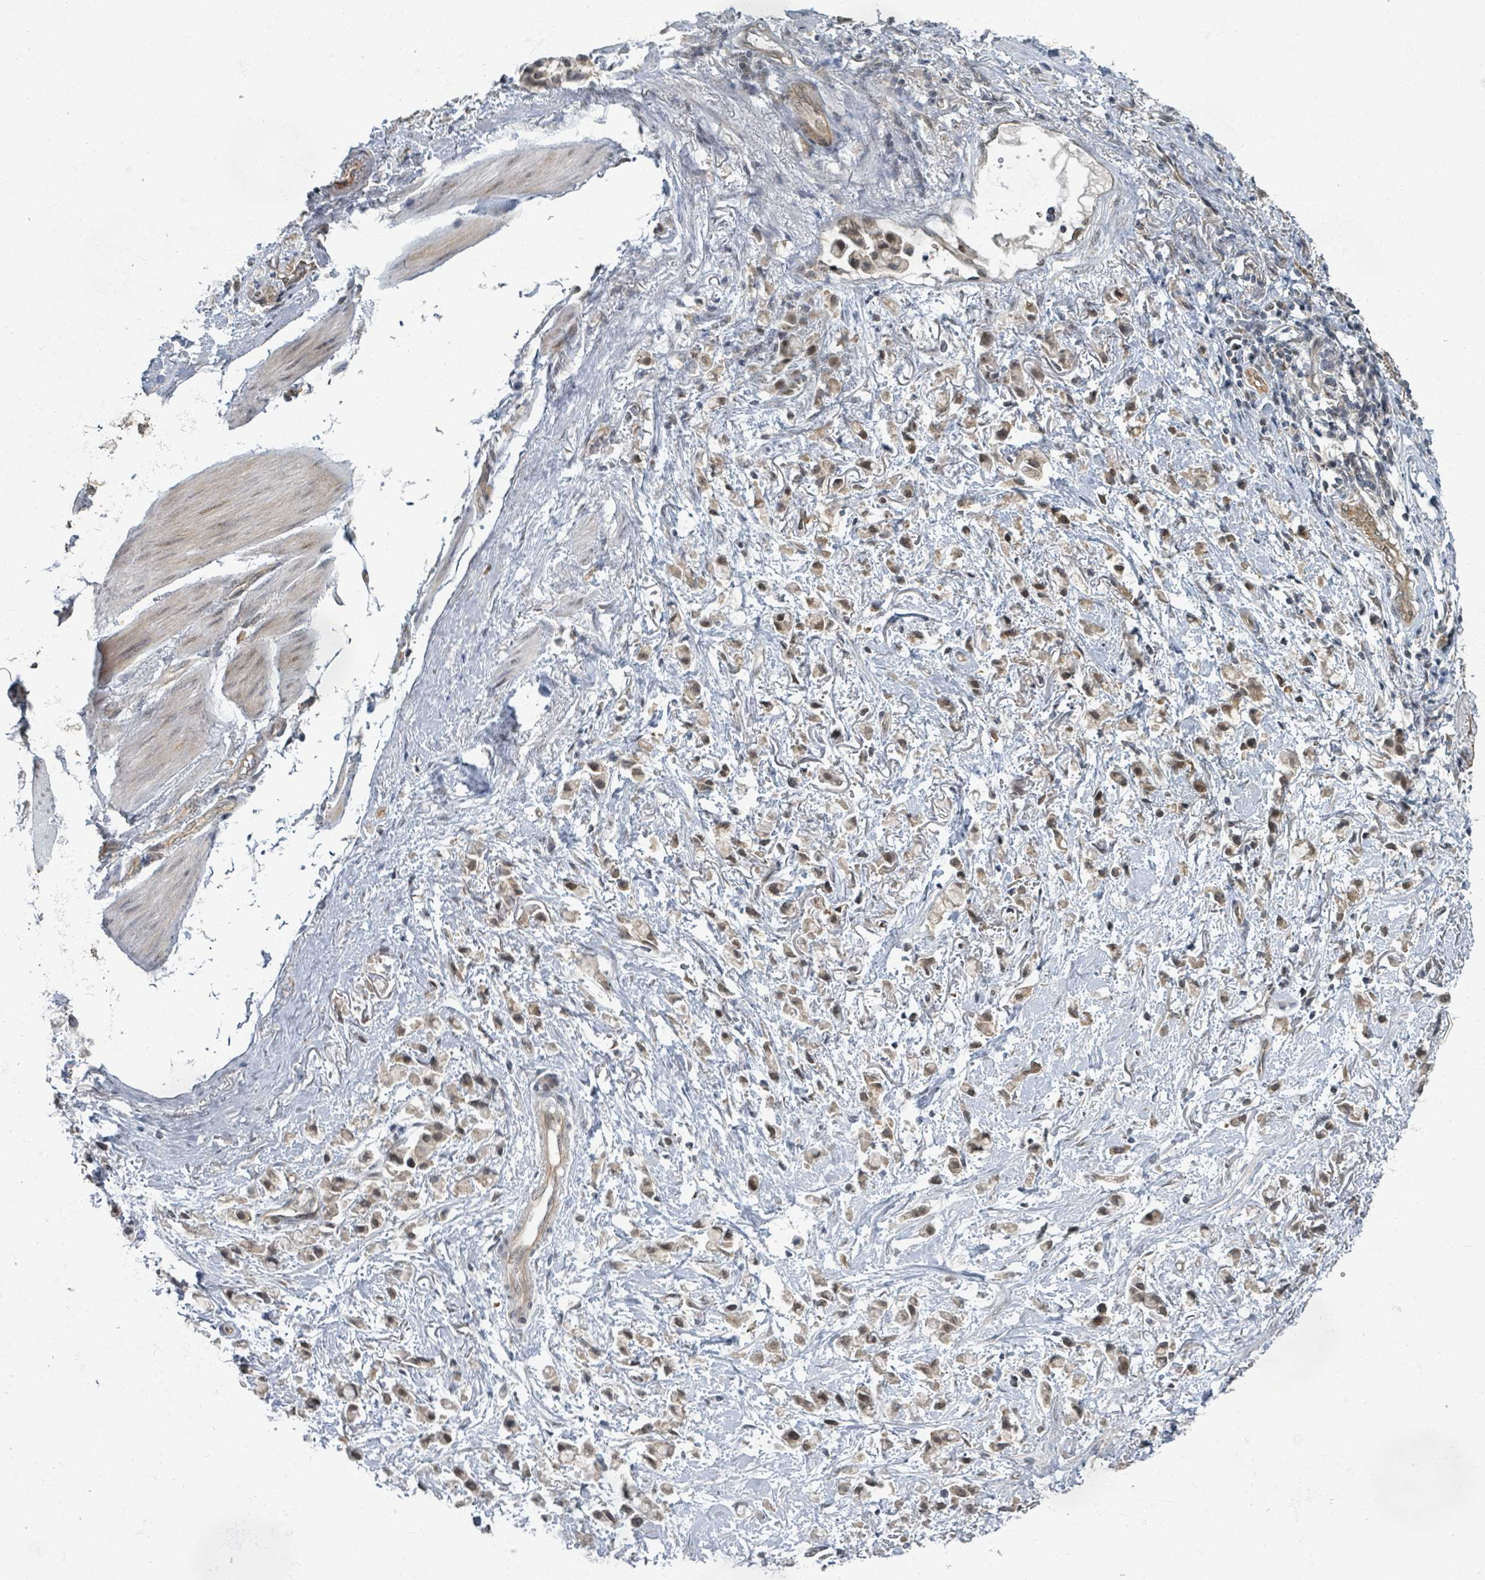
{"staining": {"intensity": "weak", "quantity": "25%-75%", "location": "cytoplasmic/membranous,nuclear"}, "tissue": "stomach cancer", "cell_type": "Tumor cells", "image_type": "cancer", "snomed": [{"axis": "morphology", "description": "Adenocarcinoma, NOS"}, {"axis": "topography", "description": "Stomach"}], "caption": "Human adenocarcinoma (stomach) stained with a protein marker shows weak staining in tumor cells.", "gene": "INTS15", "patient": {"sex": "female", "age": 81}}